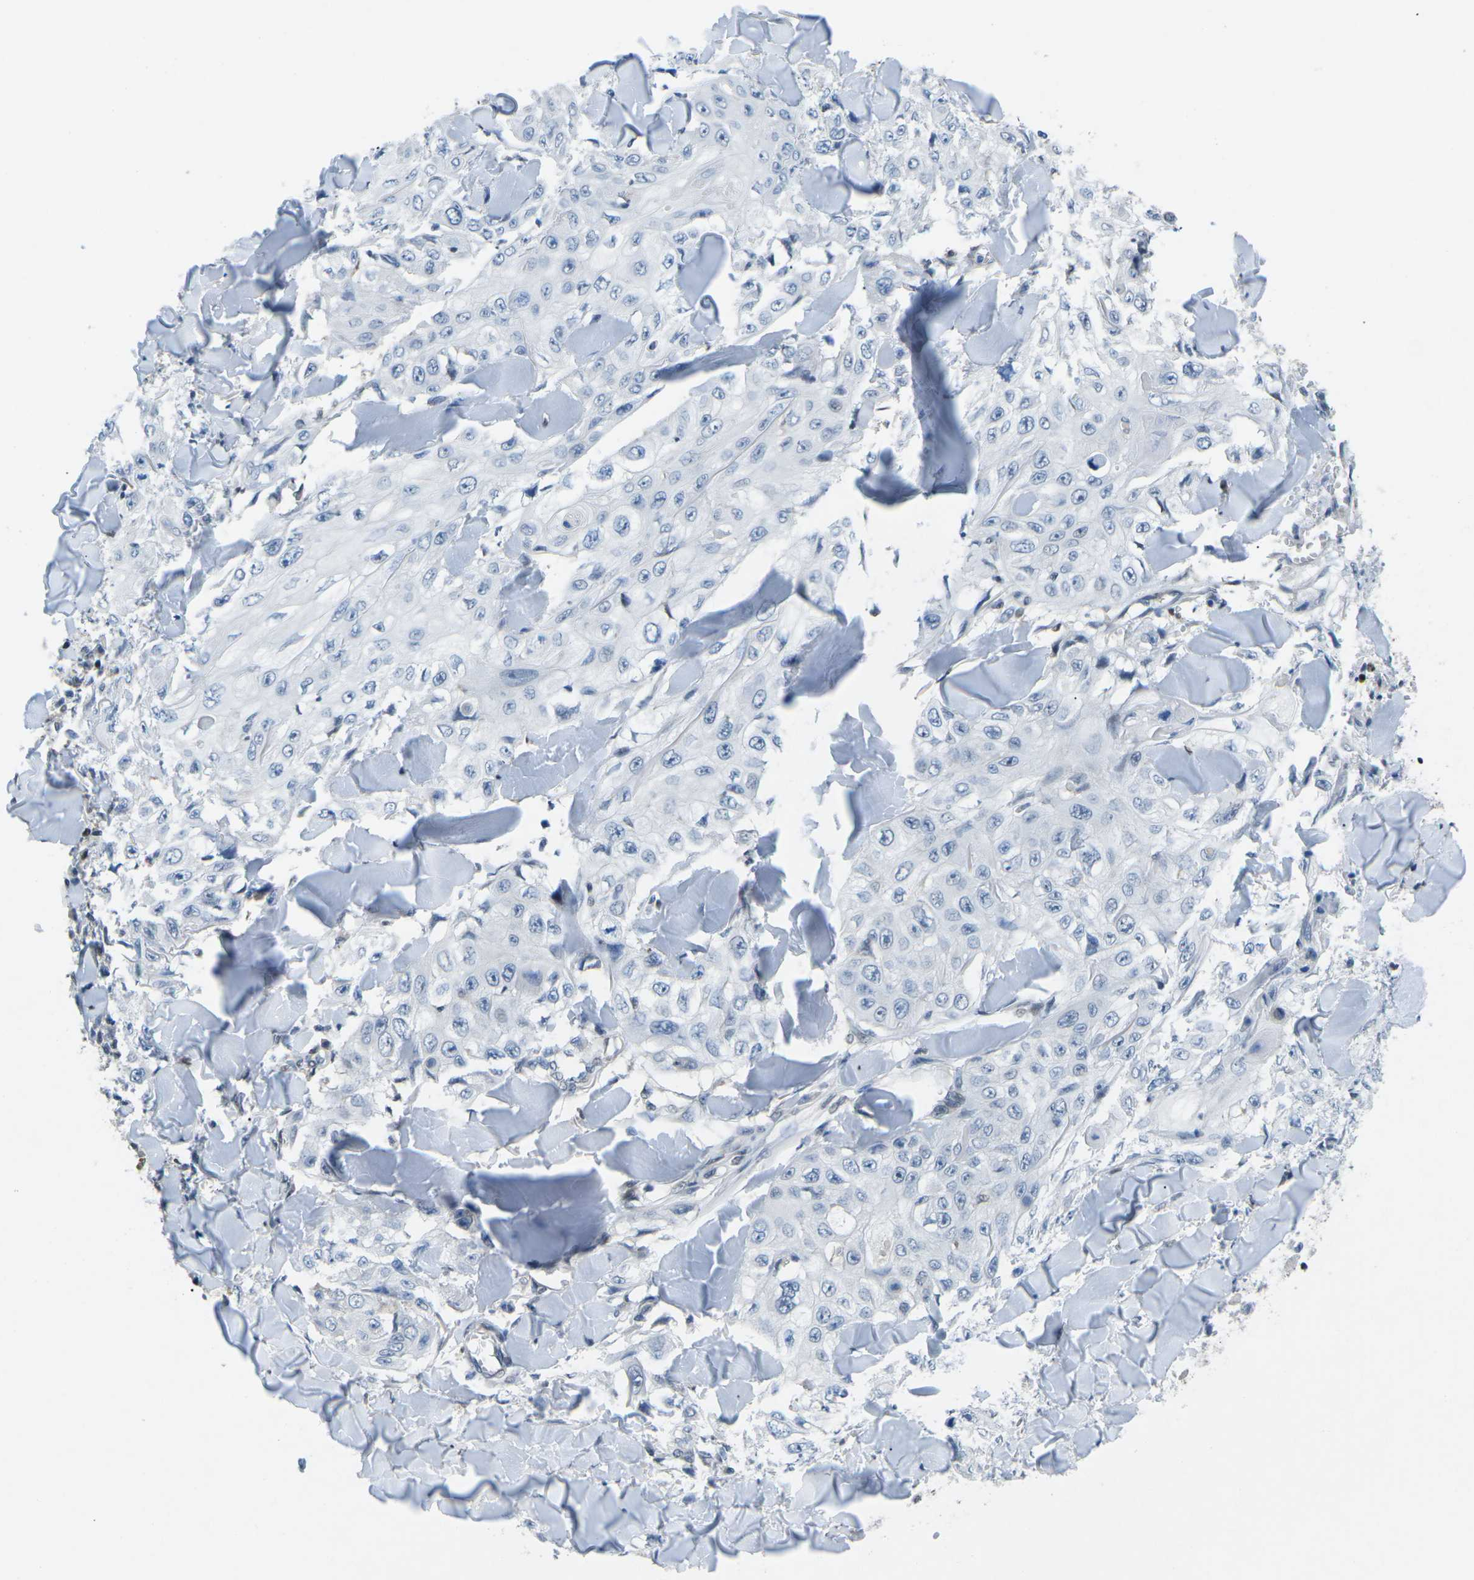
{"staining": {"intensity": "negative", "quantity": "none", "location": "none"}, "tissue": "skin cancer", "cell_type": "Tumor cells", "image_type": "cancer", "snomed": [{"axis": "morphology", "description": "Squamous cell carcinoma, NOS"}, {"axis": "topography", "description": "Skin"}], "caption": "High magnification brightfield microscopy of skin cancer stained with DAB (3,3'-diaminobenzidine) (brown) and counterstained with hematoxylin (blue): tumor cells show no significant positivity.", "gene": "MBNL1", "patient": {"sex": "male", "age": 86}}